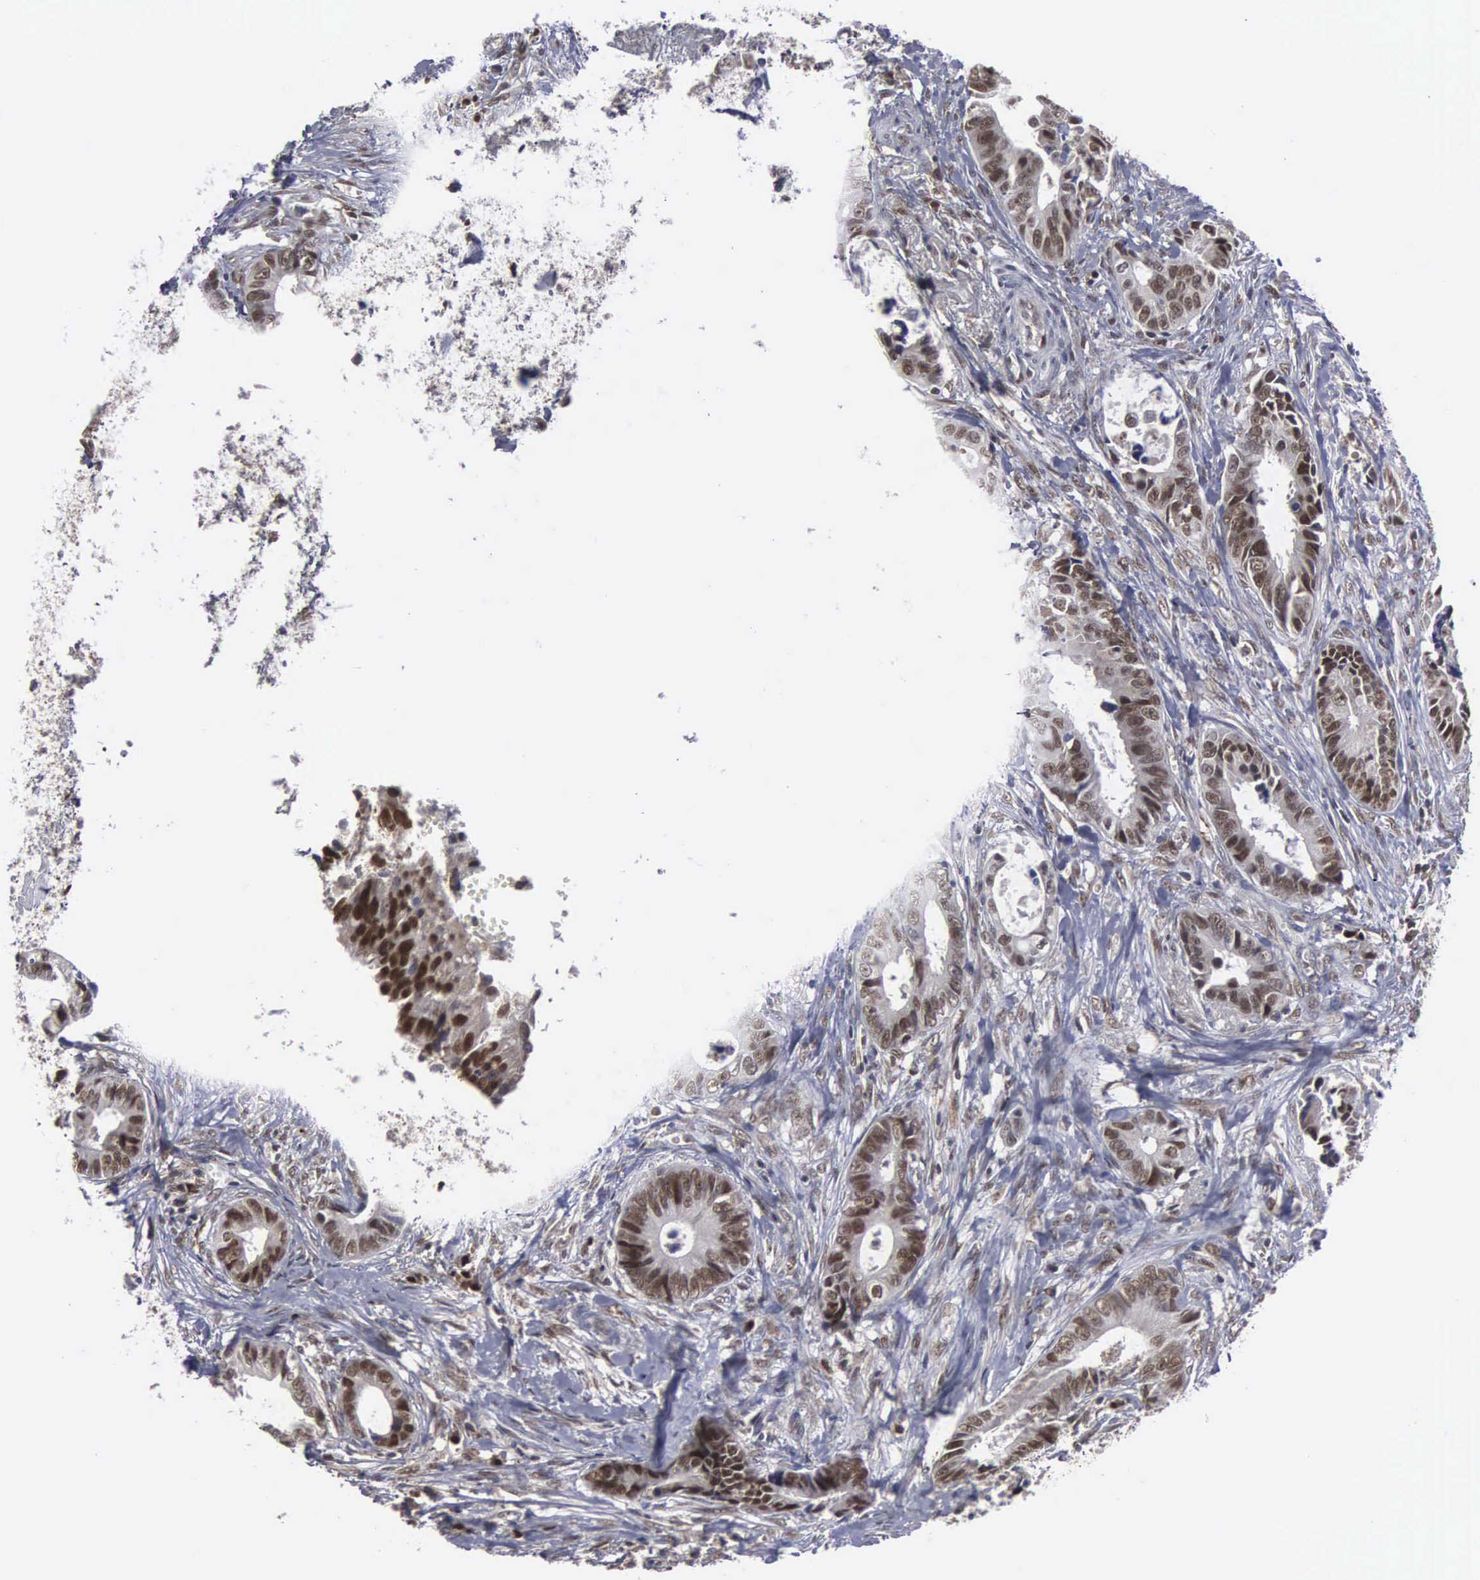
{"staining": {"intensity": "moderate", "quantity": ">75%", "location": "nuclear"}, "tissue": "colorectal cancer", "cell_type": "Tumor cells", "image_type": "cancer", "snomed": [{"axis": "morphology", "description": "Adenocarcinoma, NOS"}, {"axis": "topography", "description": "Rectum"}], "caption": "IHC image of neoplastic tissue: human colorectal adenocarcinoma stained using immunohistochemistry shows medium levels of moderate protein expression localized specifically in the nuclear of tumor cells, appearing as a nuclear brown color.", "gene": "TRMT5", "patient": {"sex": "female", "age": 98}}